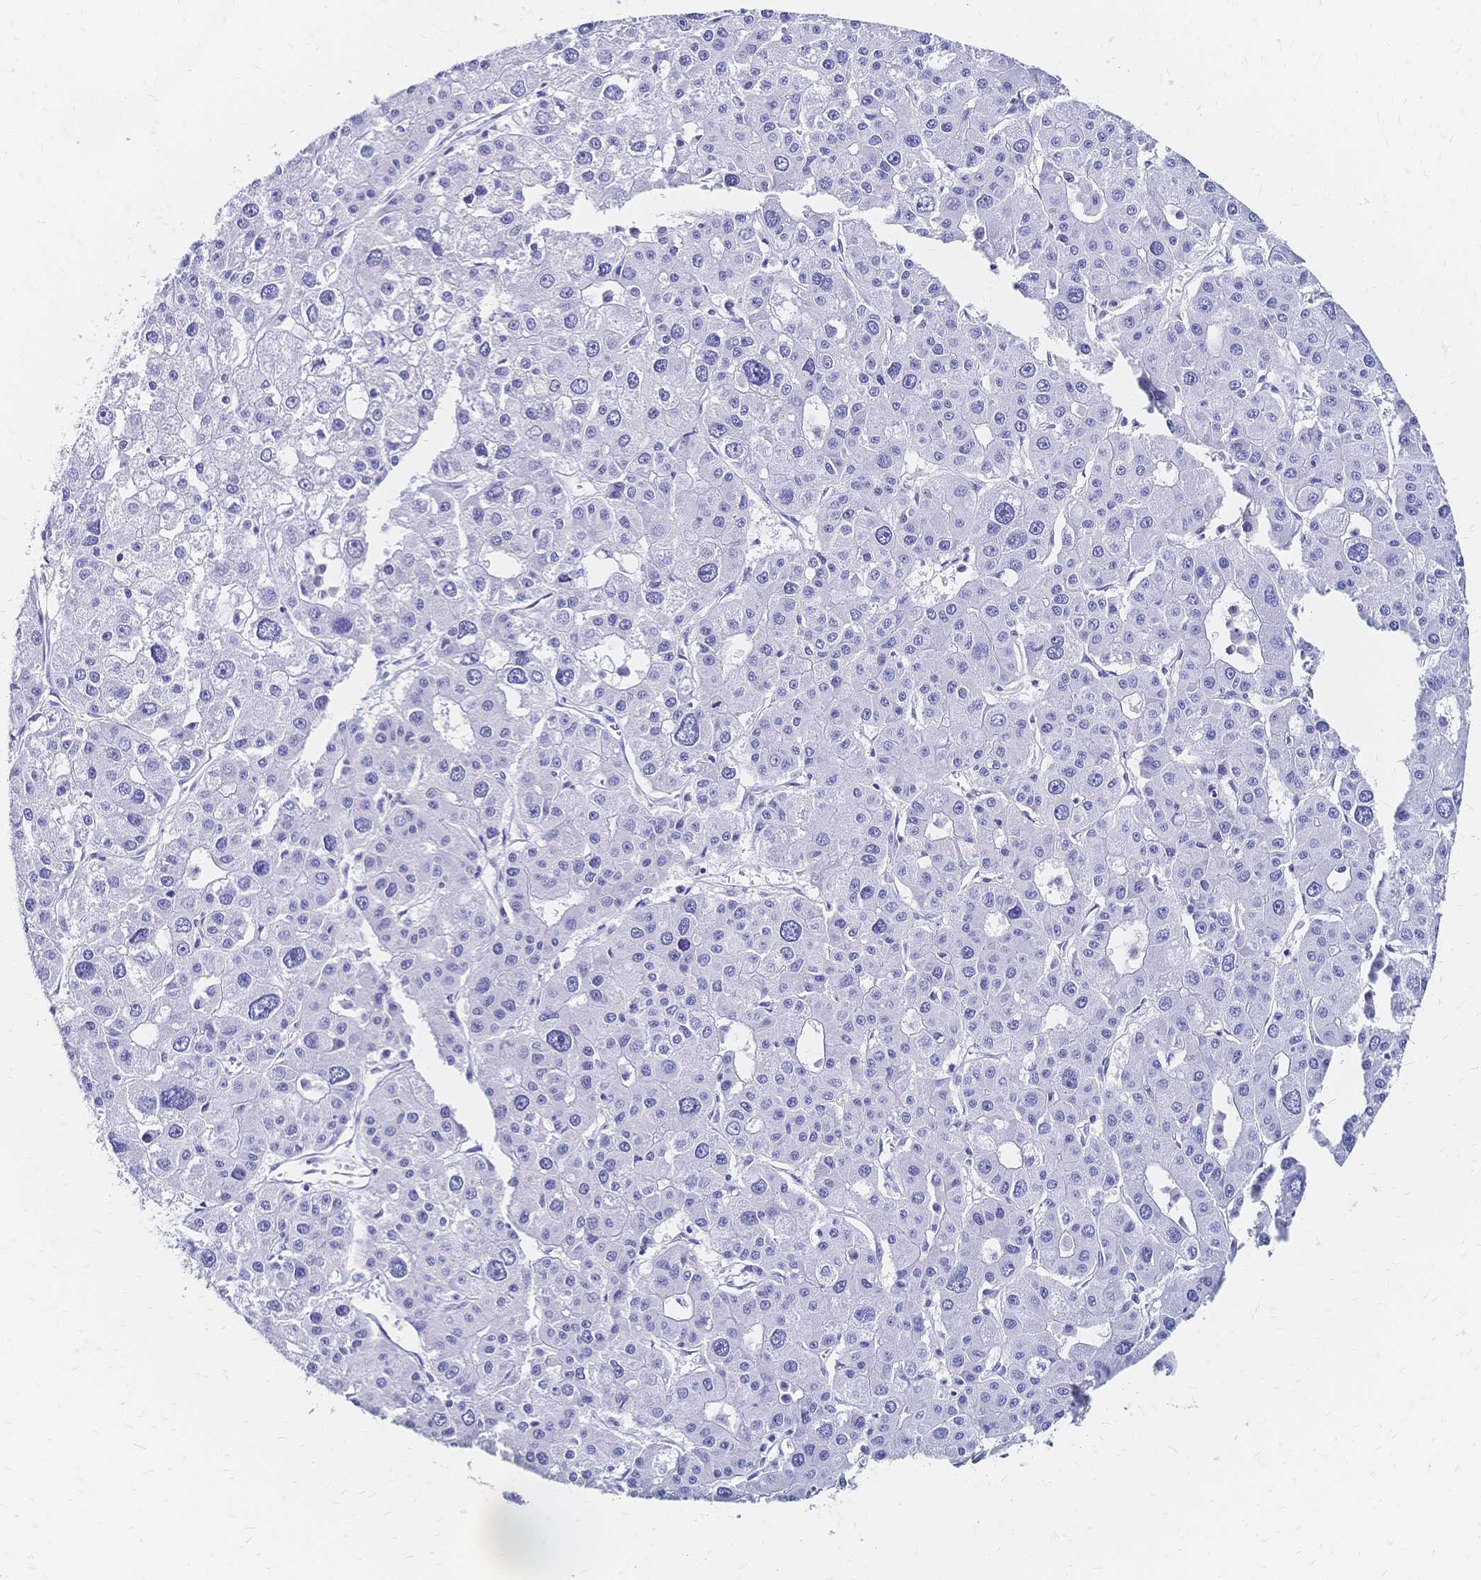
{"staining": {"intensity": "negative", "quantity": "none", "location": "none"}, "tissue": "liver cancer", "cell_type": "Tumor cells", "image_type": "cancer", "snomed": [{"axis": "morphology", "description": "Carcinoma, Hepatocellular, NOS"}, {"axis": "topography", "description": "Liver"}], "caption": "IHC image of liver hepatocellular carcinoma stained for a protein (brown), which displays no staining in tumor cells.", "gene": "SLC5A1", "patient": {"sex": "male", "age": 73}}